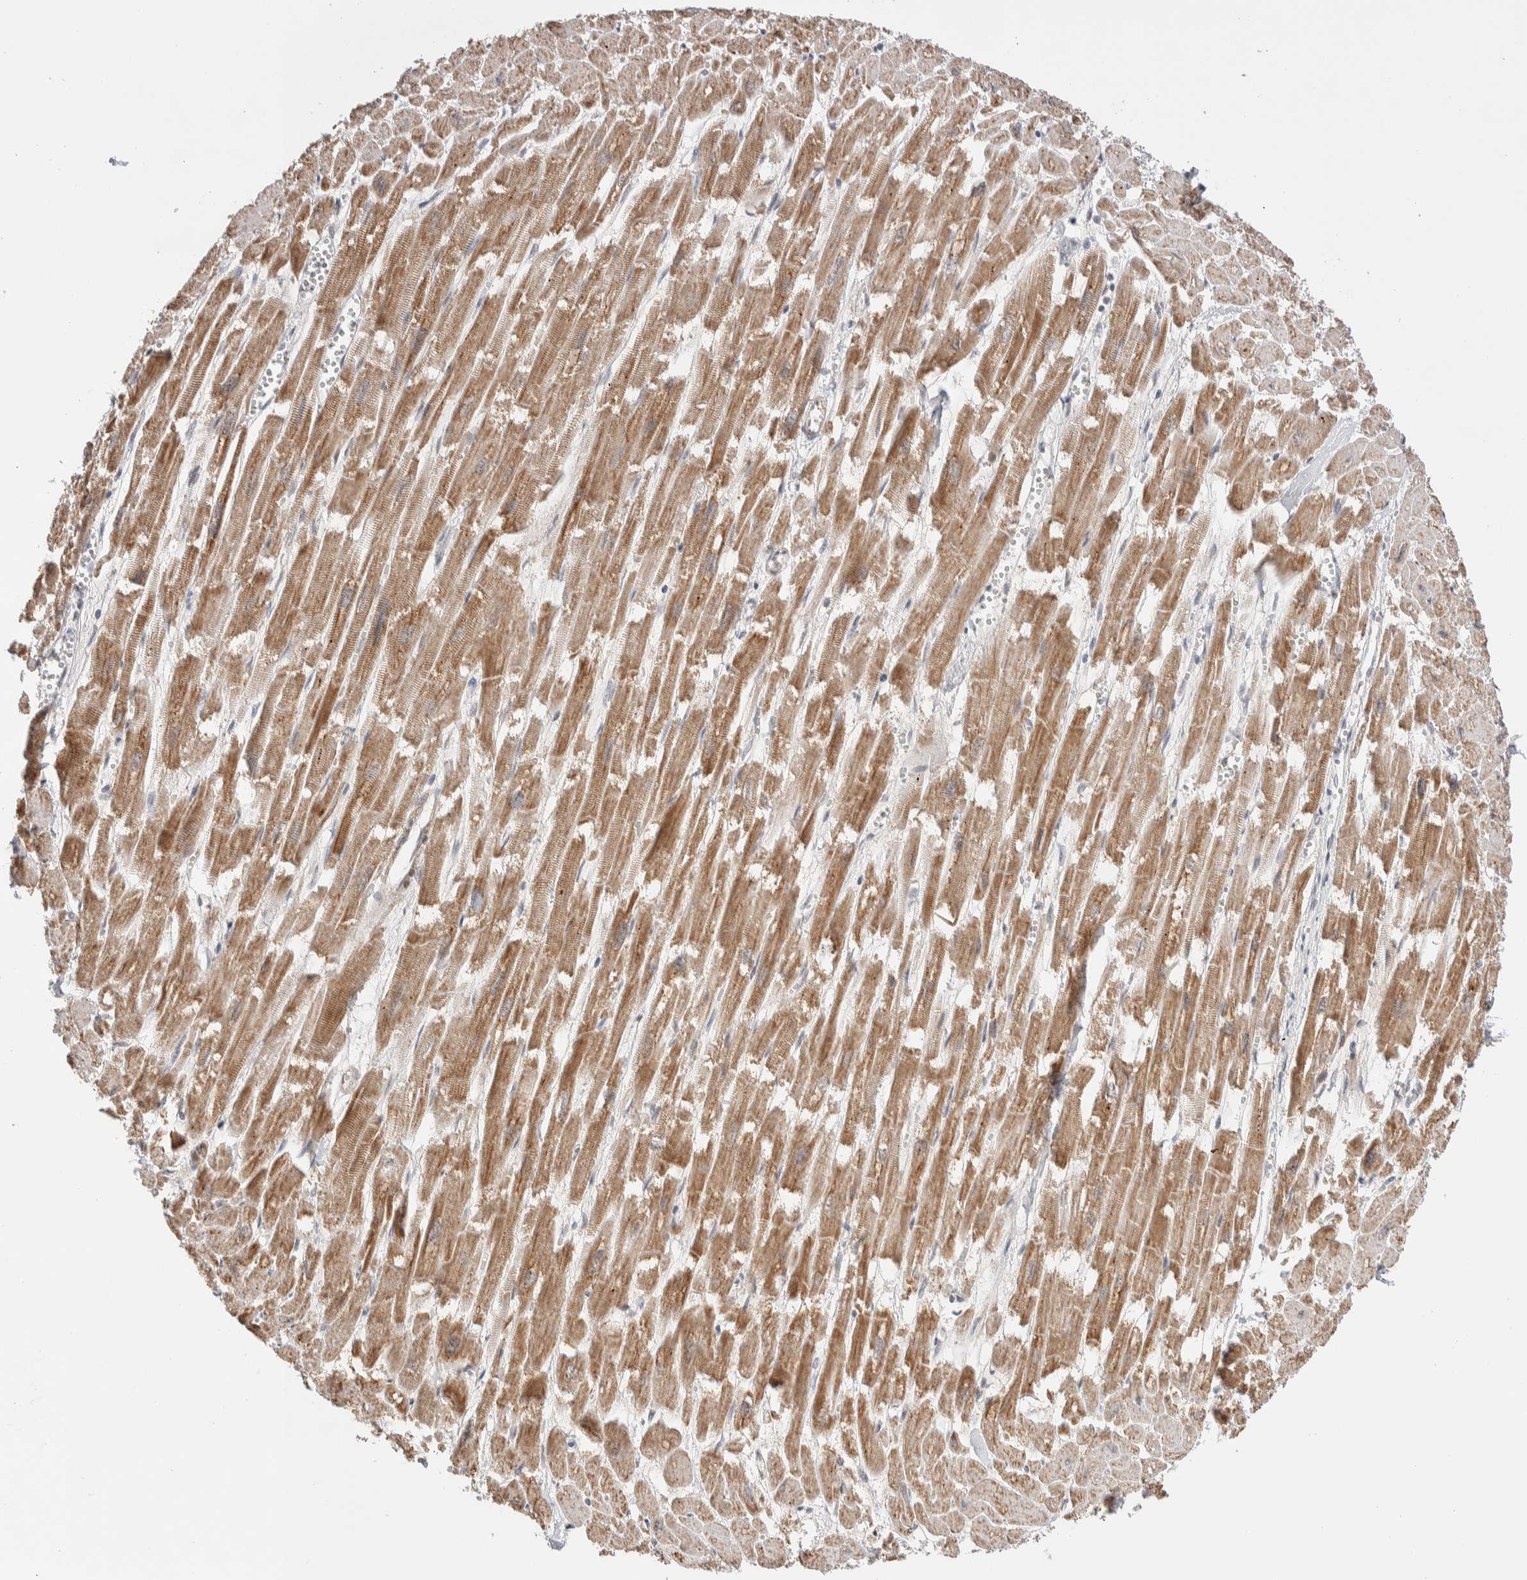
{"staining": {"intensity": "moderate", "quantity": ">75%", "location": "cytoplasmic/membranous"}, "tissue": "heart muscle", "cell_type": "Cardiomyocytes", "image_type": "normal", "snomed": [{"axis": "morphology", "description": "Normal tissue, NOS"}, {"axis": "topography", "description": "Heart"}], "caption": "Immunohistochemistry (IHC) (DAB (3,3'-diaminobenzidine)) staining of benign human heart muscle exhibits moderate cytoplasmic/membranous protein positivity in approximately >75% of cardiomyocytes. (Brightfield microscopy of DAB IHC at high magnification).", "gene": "ZNF695", "patient": {"sex": "male", "age": 54}}